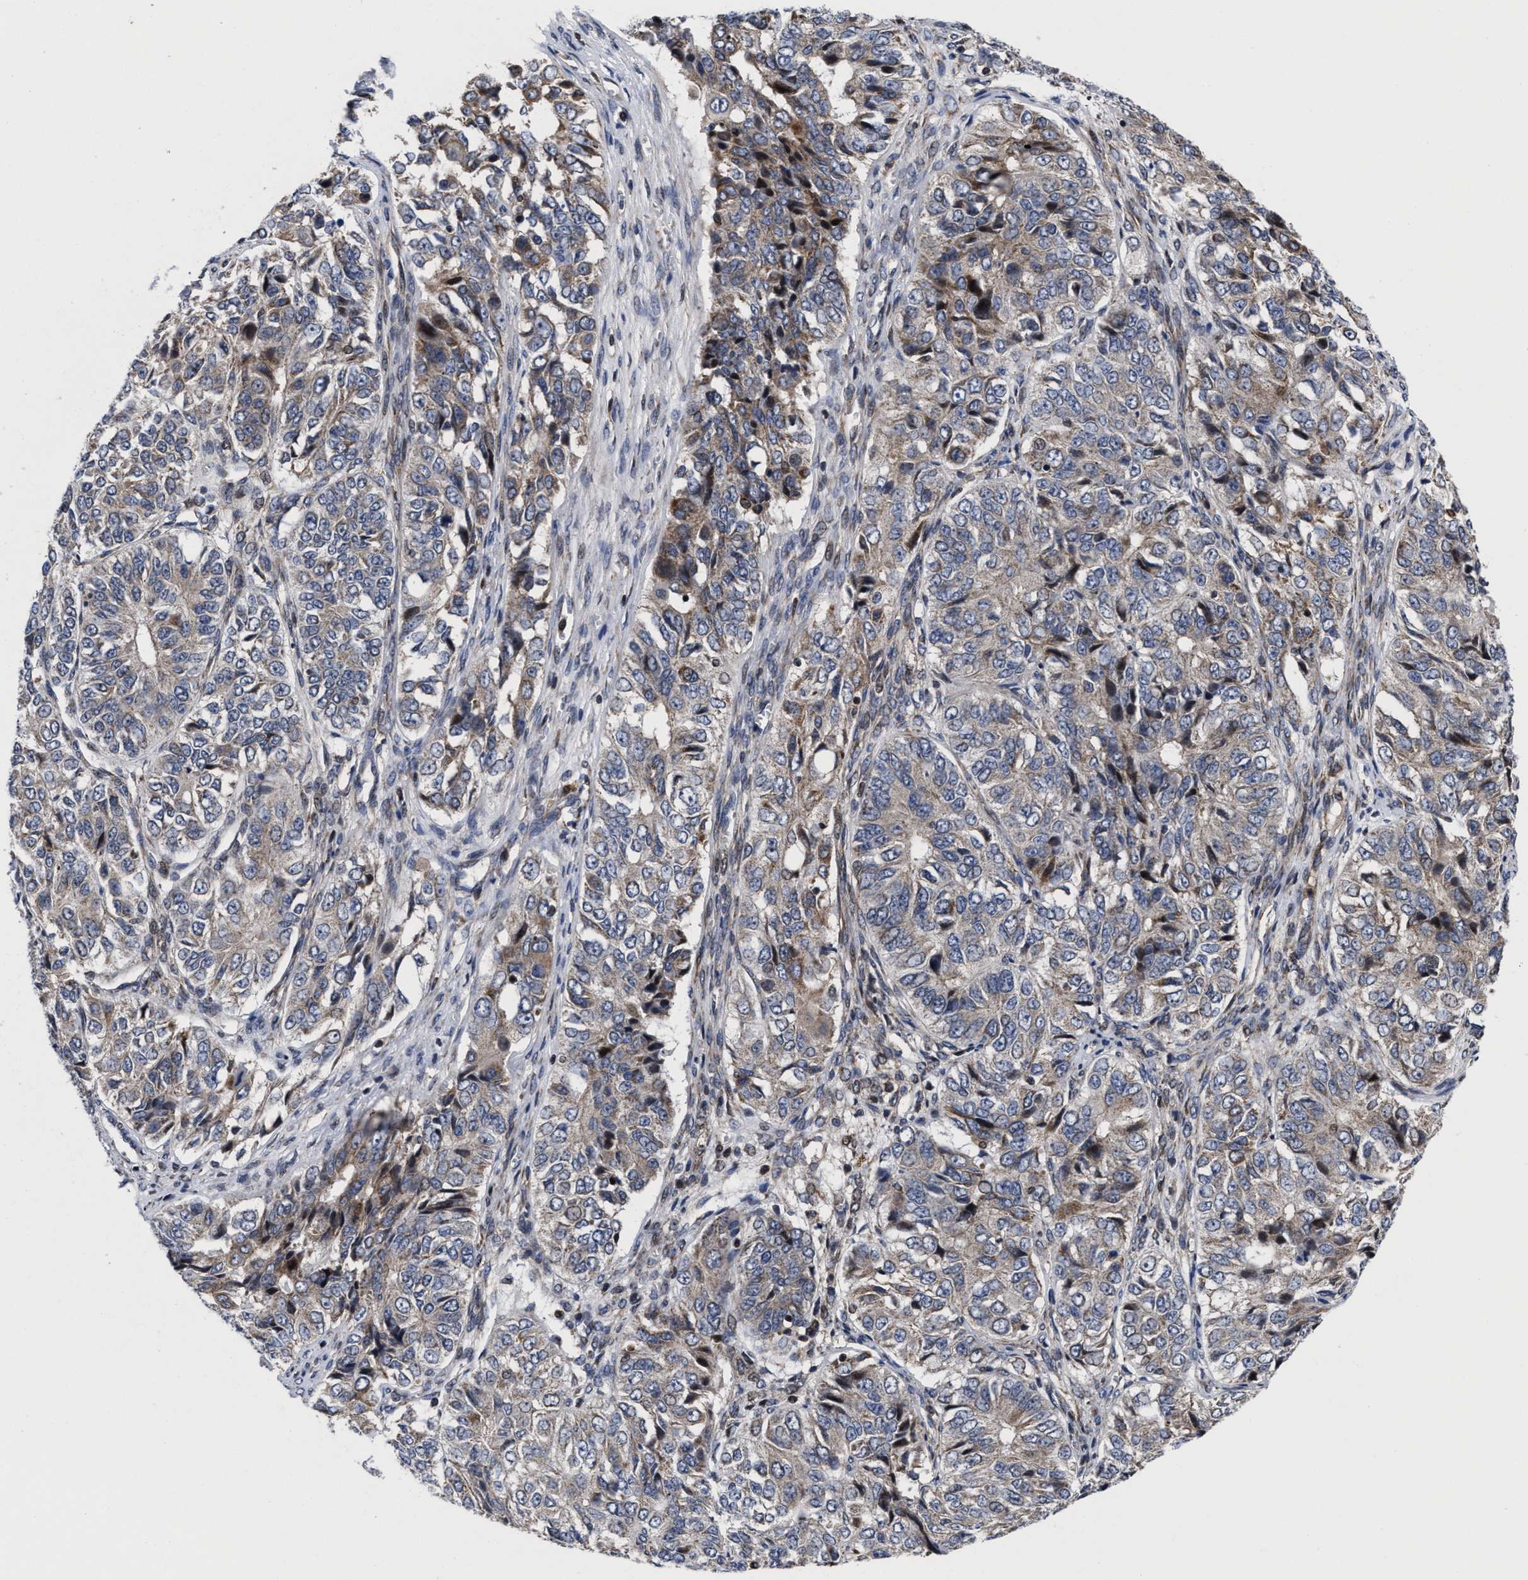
{"staining": {"intensity": "weak", "quantity": "25%-75%", "location": "cytoplasmic/membranous"}, "tissue": "ovarian cancer", "cell_type": "Tumor cells", "image_type": "cancer", "snomed": [{"axis": "morphology", "description": "Carcinoma, endometroid"}, {"axis": "topography", "description": "Ovary"}], "caption": "Human ovarian cancer stained for a protein (brown) reveals weak cytoplasmic/membranous positive positivity in about 25%-75% of tumor cells.", "gene": "MRPL50", "patient": {"sex": "female", "age": 51}}